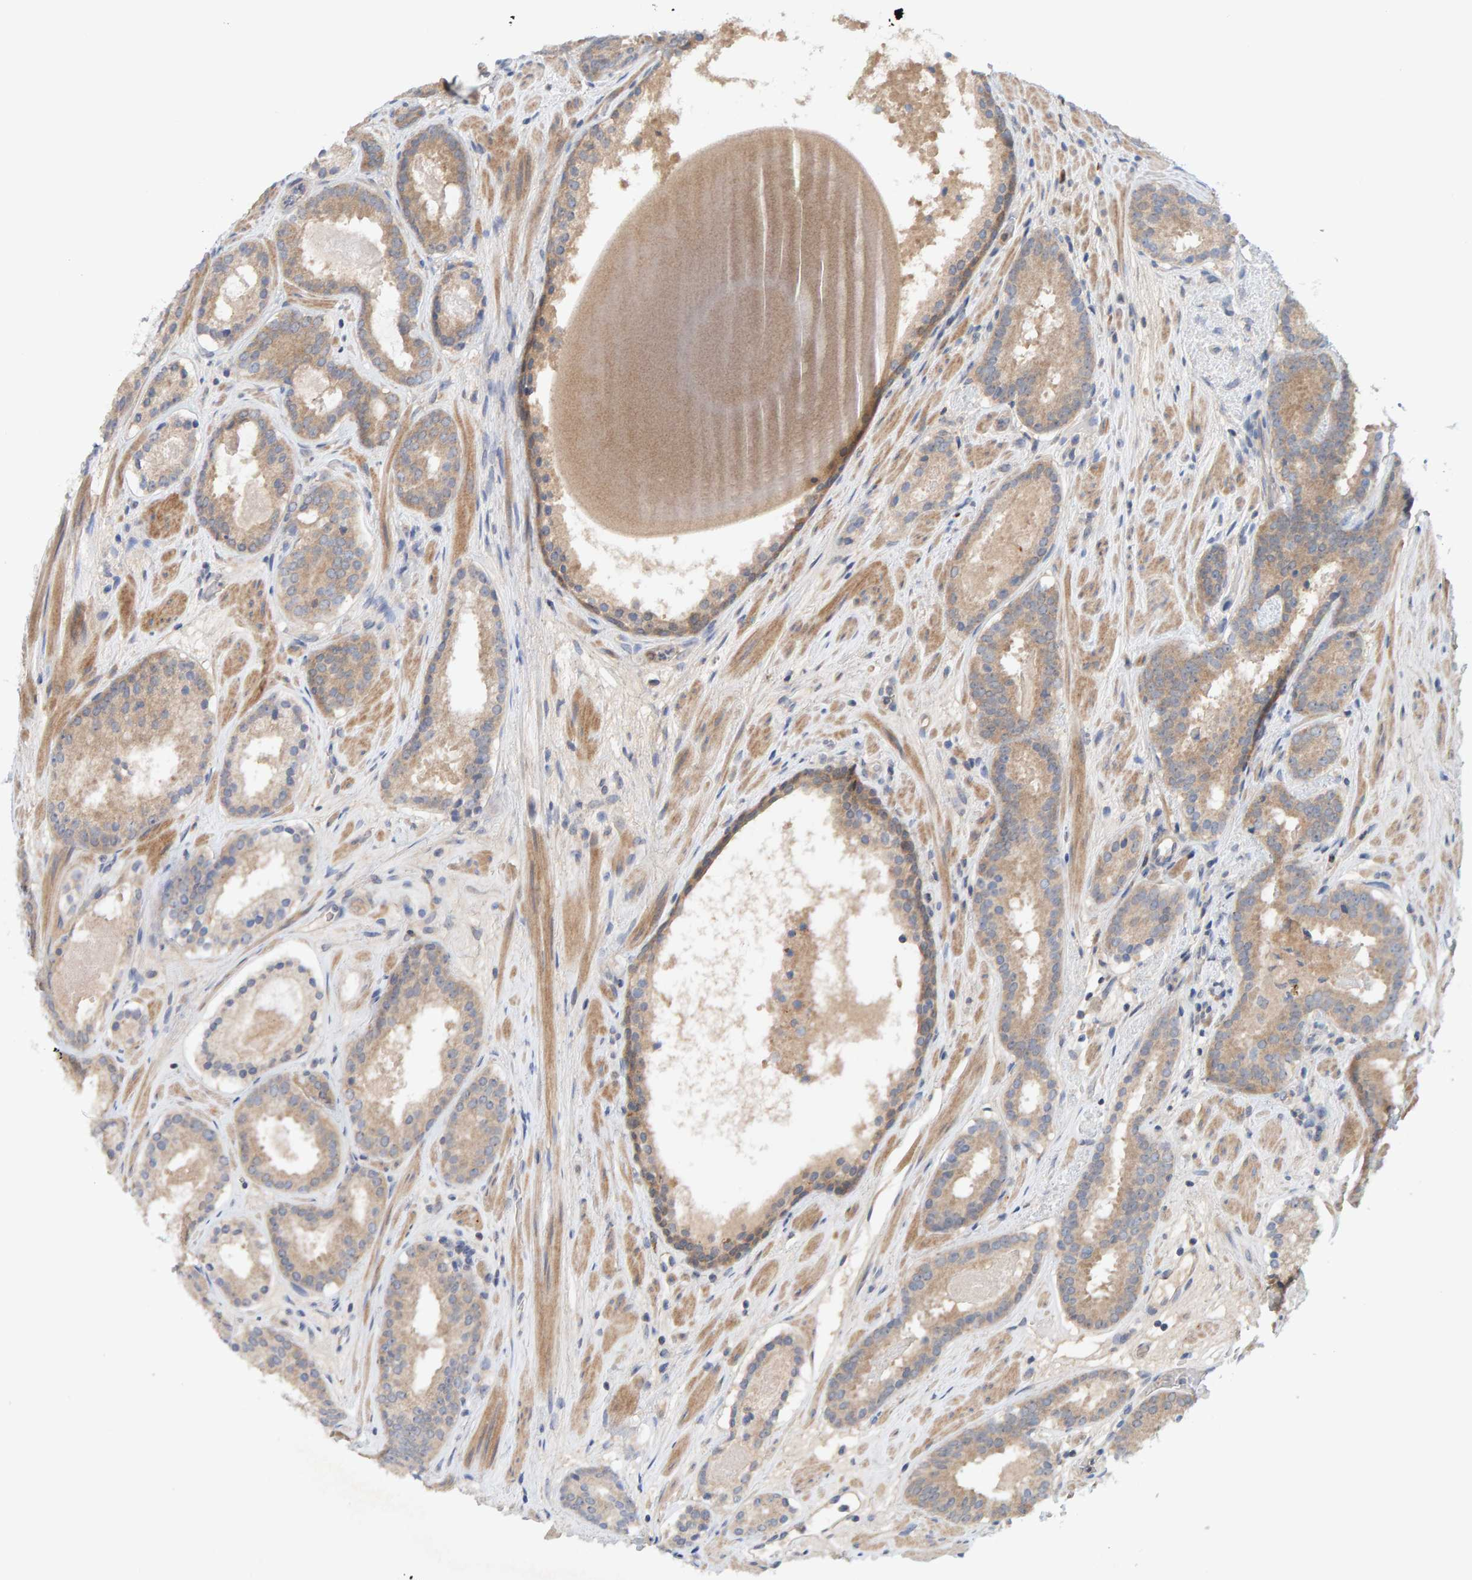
{"staining": {"intensity": "weak", "quantity": ">75%", "location": "cytoplasmic/membranous"}, "tissue": "prostate cancer", "cell_type": "Tumor cells", "image_type": "cancer", "snomed": [{"axis": "morphology", "description": "Adenocarcinoma, Low grade"}, {"axis": "topography", "description": "Prostate"}], "caption": "There is low levels of weak cytoplasmic/membranous staining in tumor cells of adenocarcinoma (low-grade) (prostate), as demonstrated by immunohistochemical staining (brown color).", "gene": "TATDN1", "patient": {"sex": "male", "age": 69}}